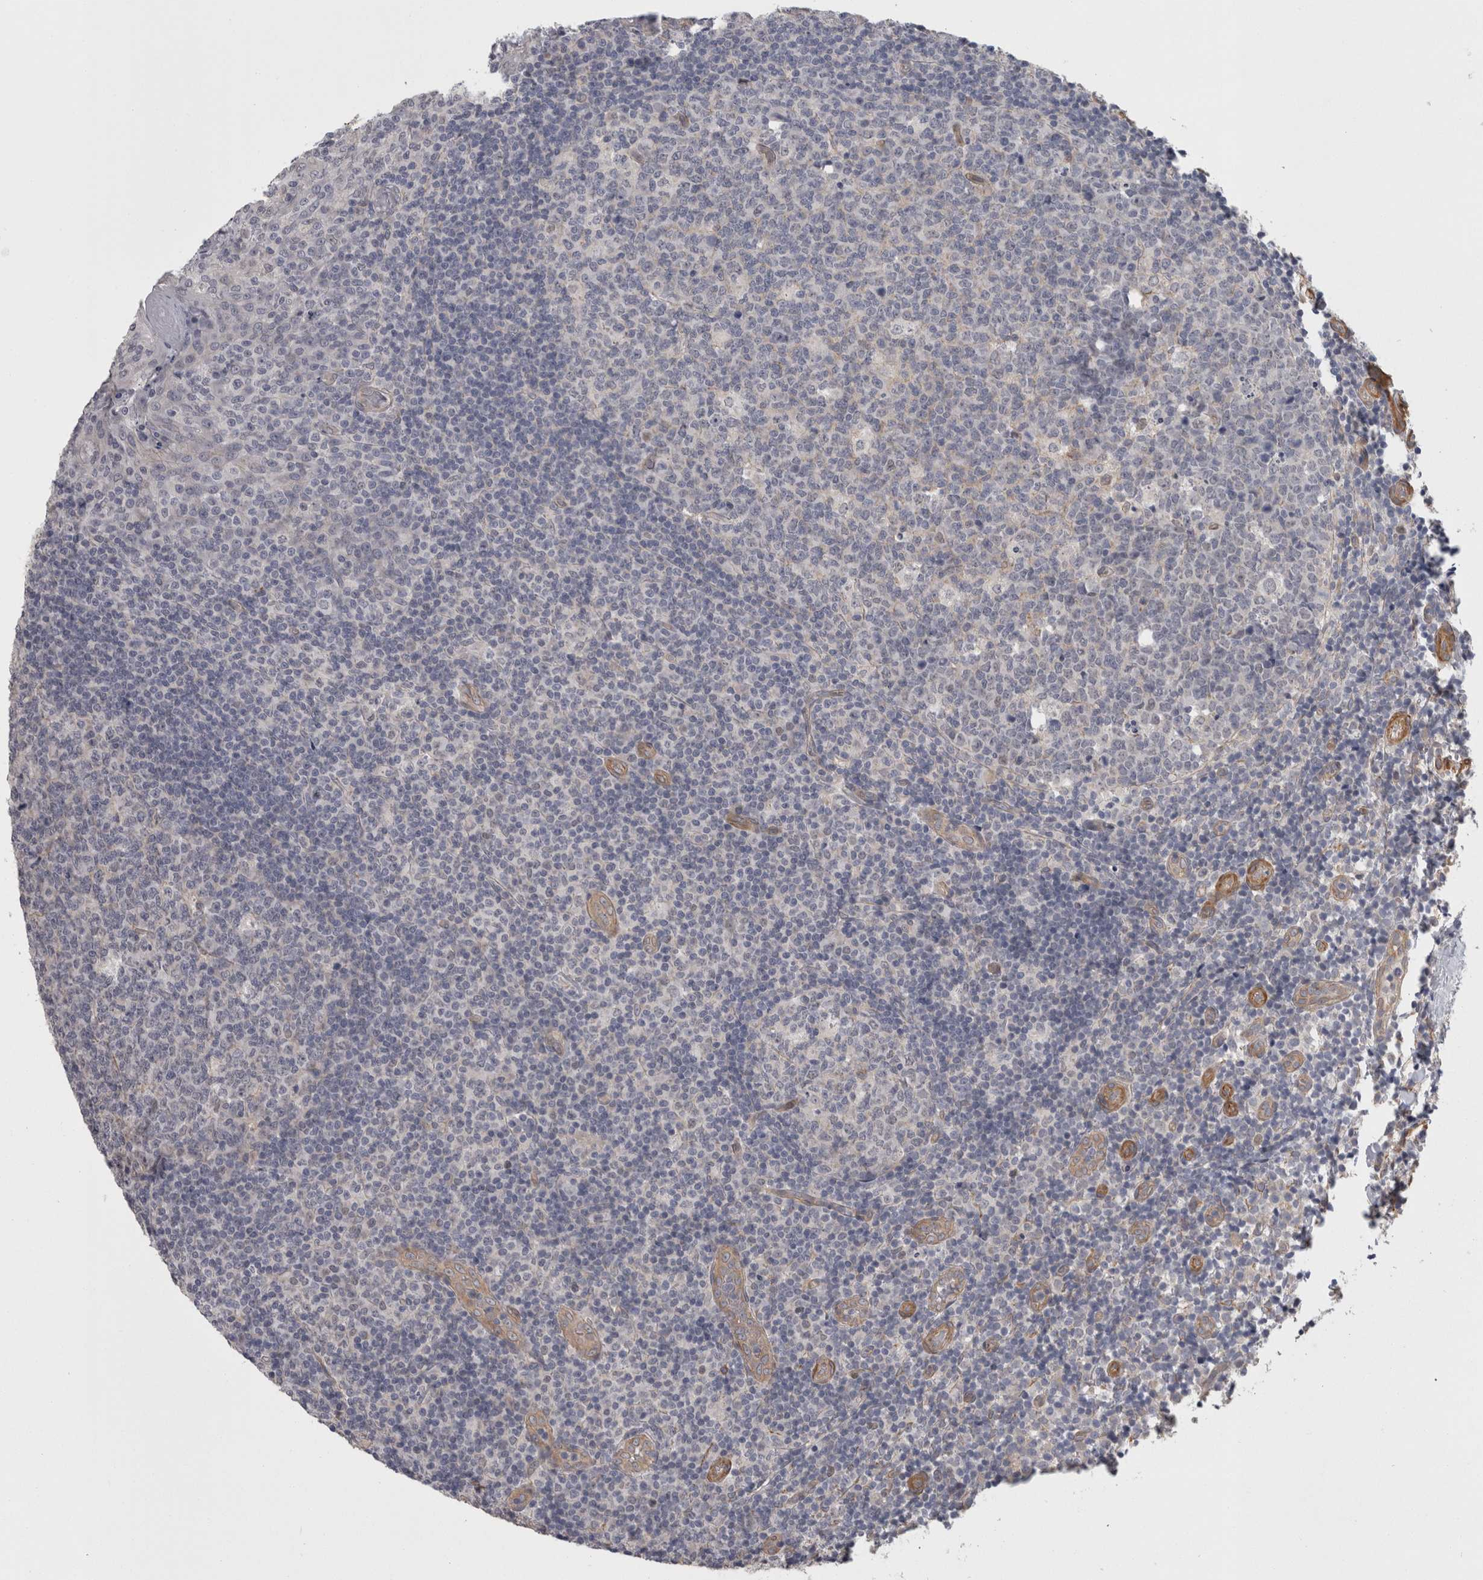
{"staining": {"intensity": "negative", "quantity": "none", "location": "none"}, "tissue": "tonsil", "cell_type": "Germinal center cells", "image_type": "normal", "snomed": [{"axis": "morphology", "description": "Normal tissue, NOS"}, {"axis": "topography", "description": "Tonsil"}], "caption": "This is an immunohistochemistry (IHC) micrograph of unremarkable human tonsil. There is no staining in germinal center cells.", "gene": "RMDN1", "patient": {"sex": "female", "age": 19}}